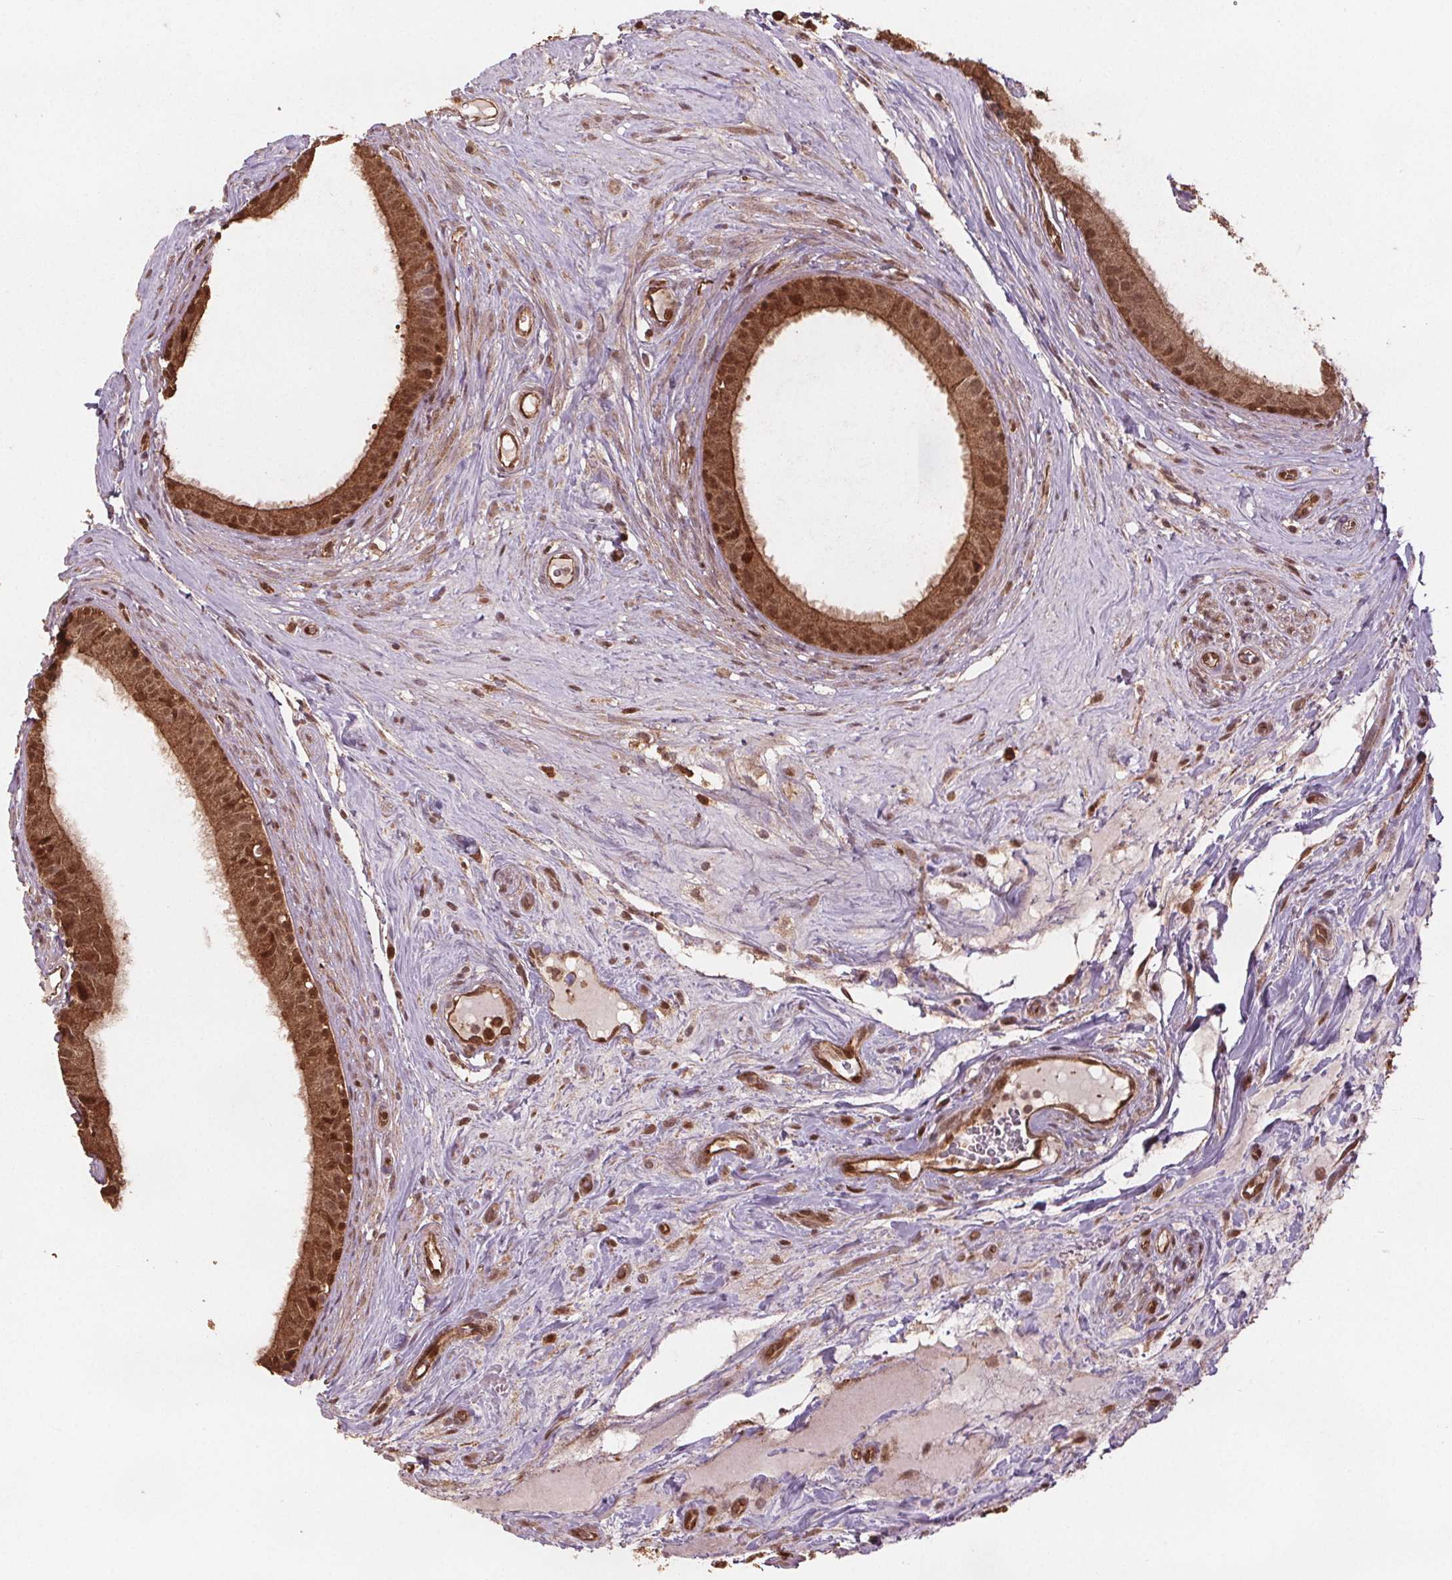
{"staining": {"intensity": "moderate", "quantity": "25%-75%", "location": "cytoplasmic/membranous,nuclear"}, "tissue": "epididymis", "cell_type": "Glandular cells", "image_type": "normal", "snomed": [{"axis": "morphology", "description": "Normal tissue, NOS"}, {"axis": "topography", "description": "Epididymis"}], "caption": "IHC photomicrograph of normal epididymis: human epididymis stained using immunohistochemistry (IHC) reveals medium levels of moderate protein expression localized specifically in the cytoplasmic/membranous,nuclear of glandular cells, appearing as a cytoplasmic/membranous,nuclear brown color.", "gene": "ENO1", "patient": {"sex": "male", "age": 59}}